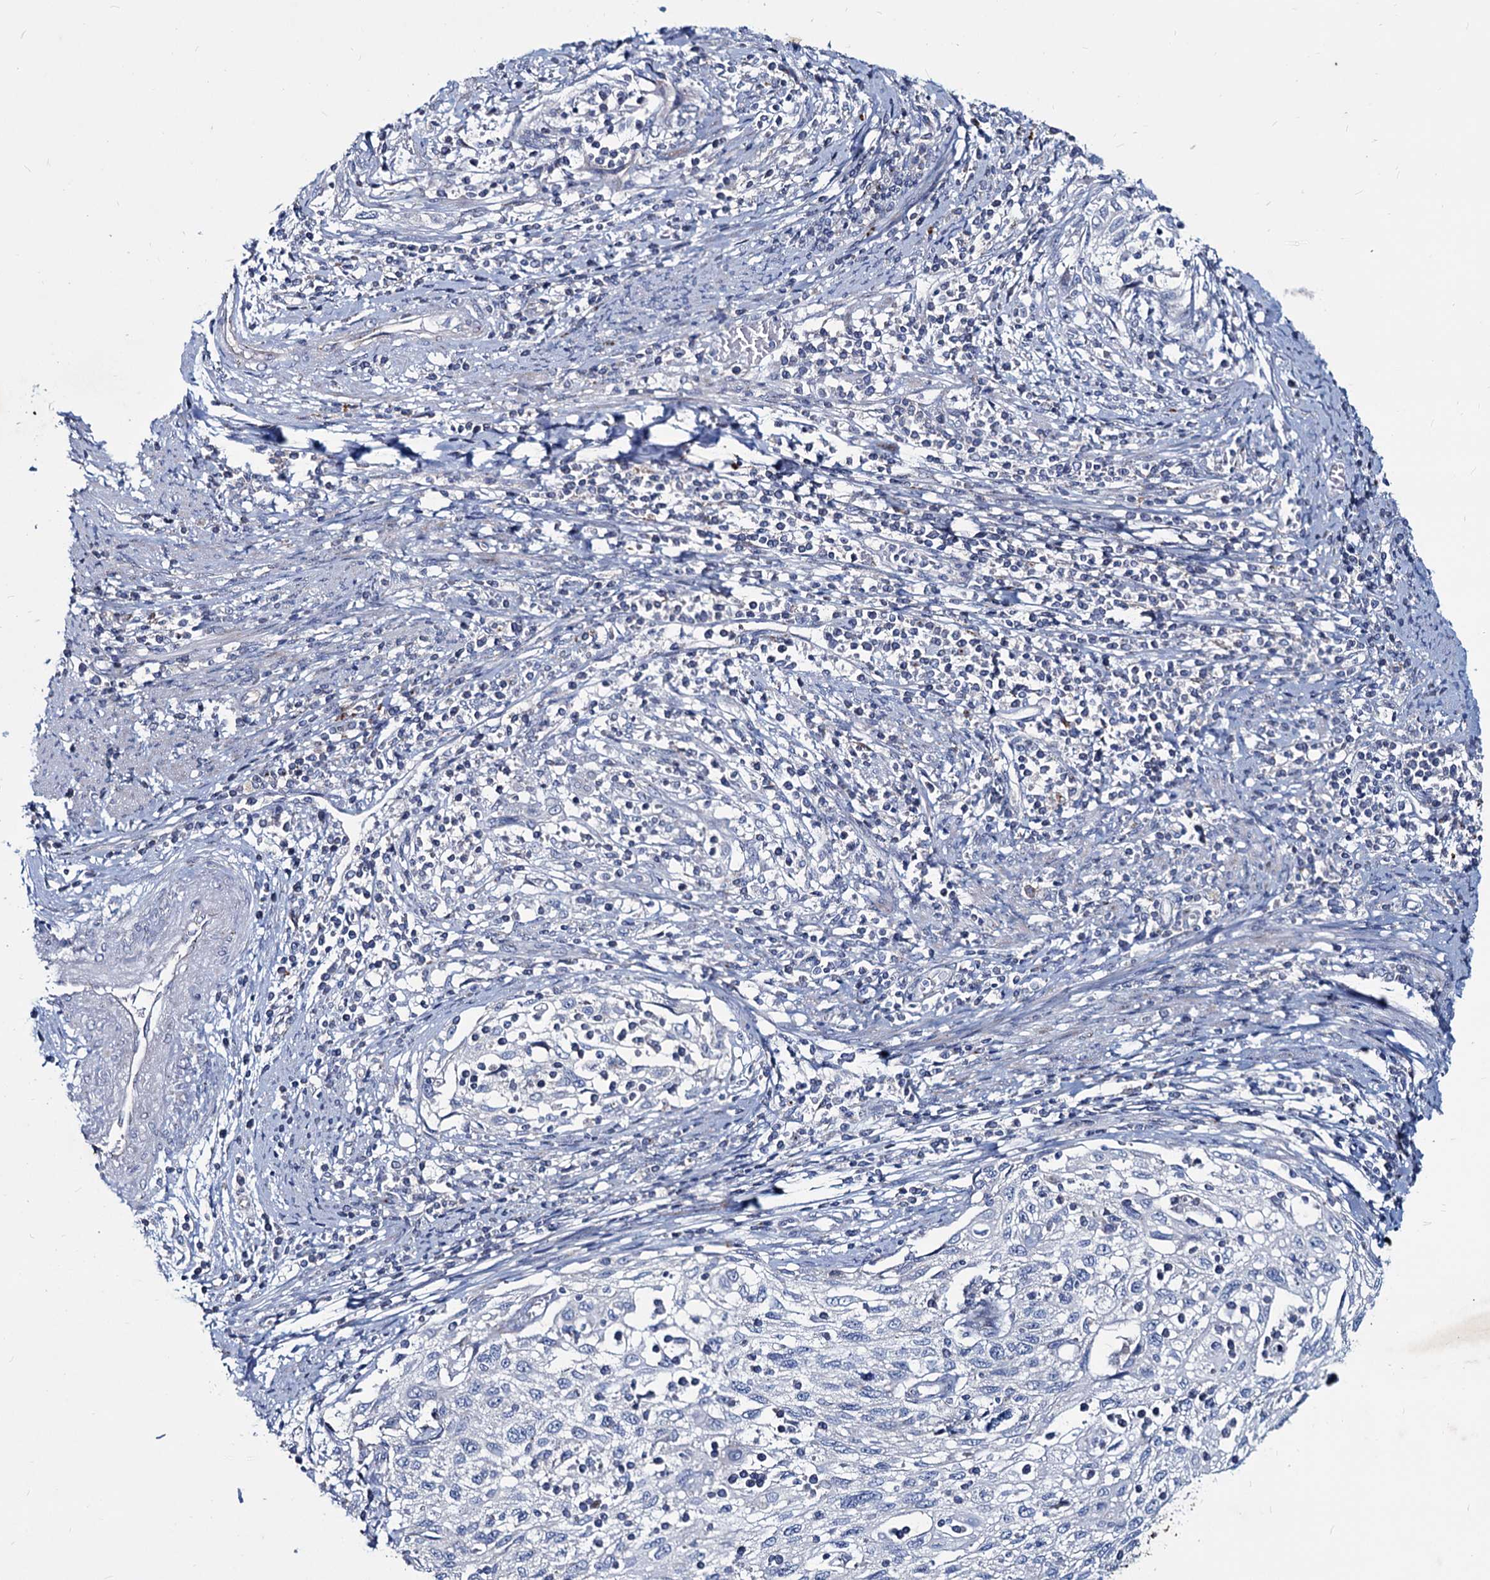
{"staining": {"intensity": "negative", "quantity": "none", "location": "none"}, "tissue": "cervical cancer", "cell_type": "Tumor cells", "image_type": "cancer", "snomed": [{"axis": "morphology", "description": "Squamous cell carcinoma, NOS"}, {"axis": "topography", "description": "Cervix"}], "caption": "There is no significant positivity in tumor cells of cervical cancer.", "gene": "AGBL4", "patient": {"sex": "female", "age": 70}}